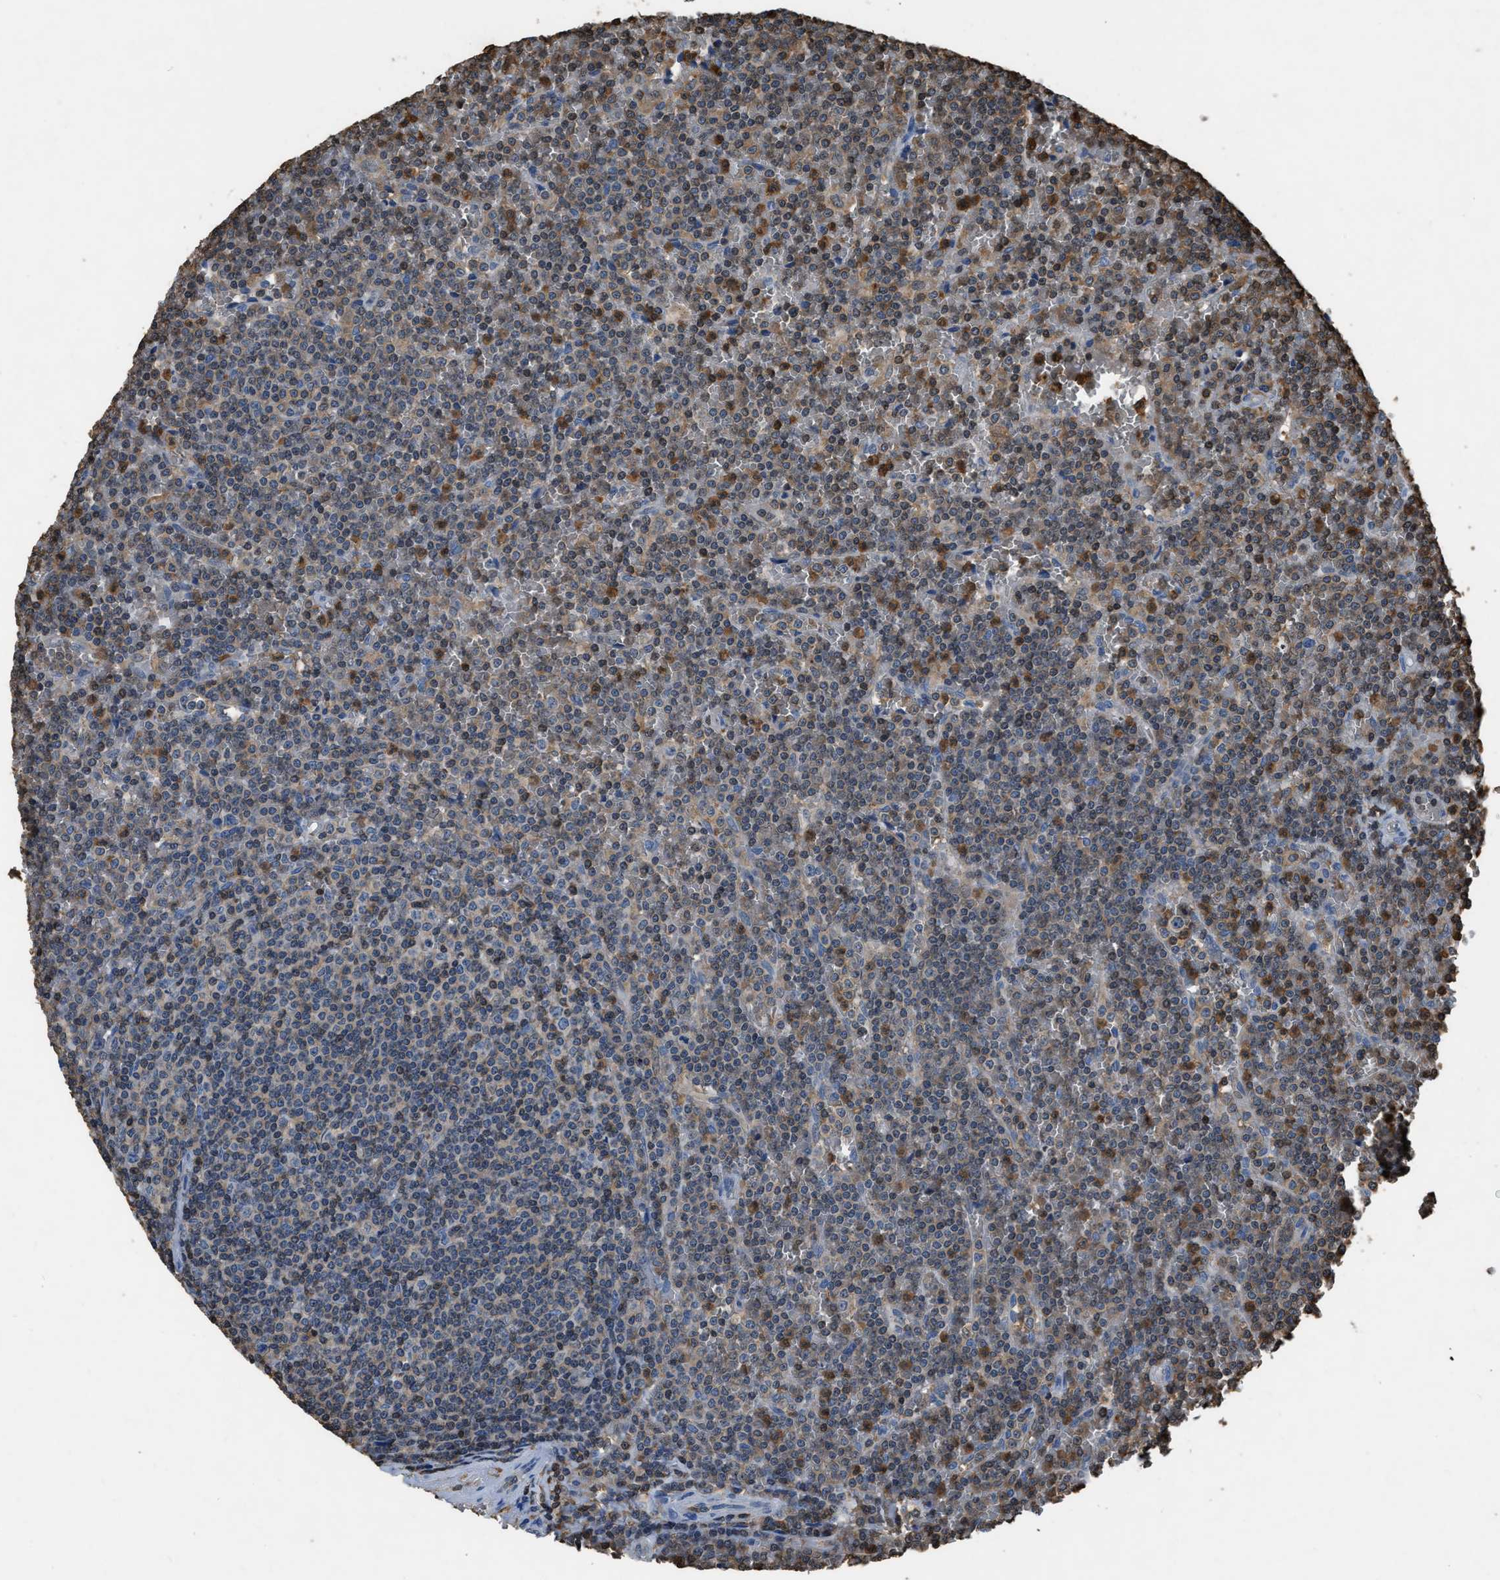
{"staining": {"intensity": "weak", "quantity": "<25%", "location": "cytoplasmic/membranous"}, "tissue": "lymphoma", "cell_type": "Tumor cells", "image_type": "cancer", "snomed": [{"axis": "morphology", "description": "Malignant lymphoma, non-Hodgkin's type, Low grade"}, {"axis": "topography", "description": "Spleen"}], "caption": "The micrograph displays no staining of tumor cells in malignant lymphoma, non-Hodgkin's type (low-grade).", "gene": "ARHGDIB", "patient": {"sex": "female", "age": 19}}